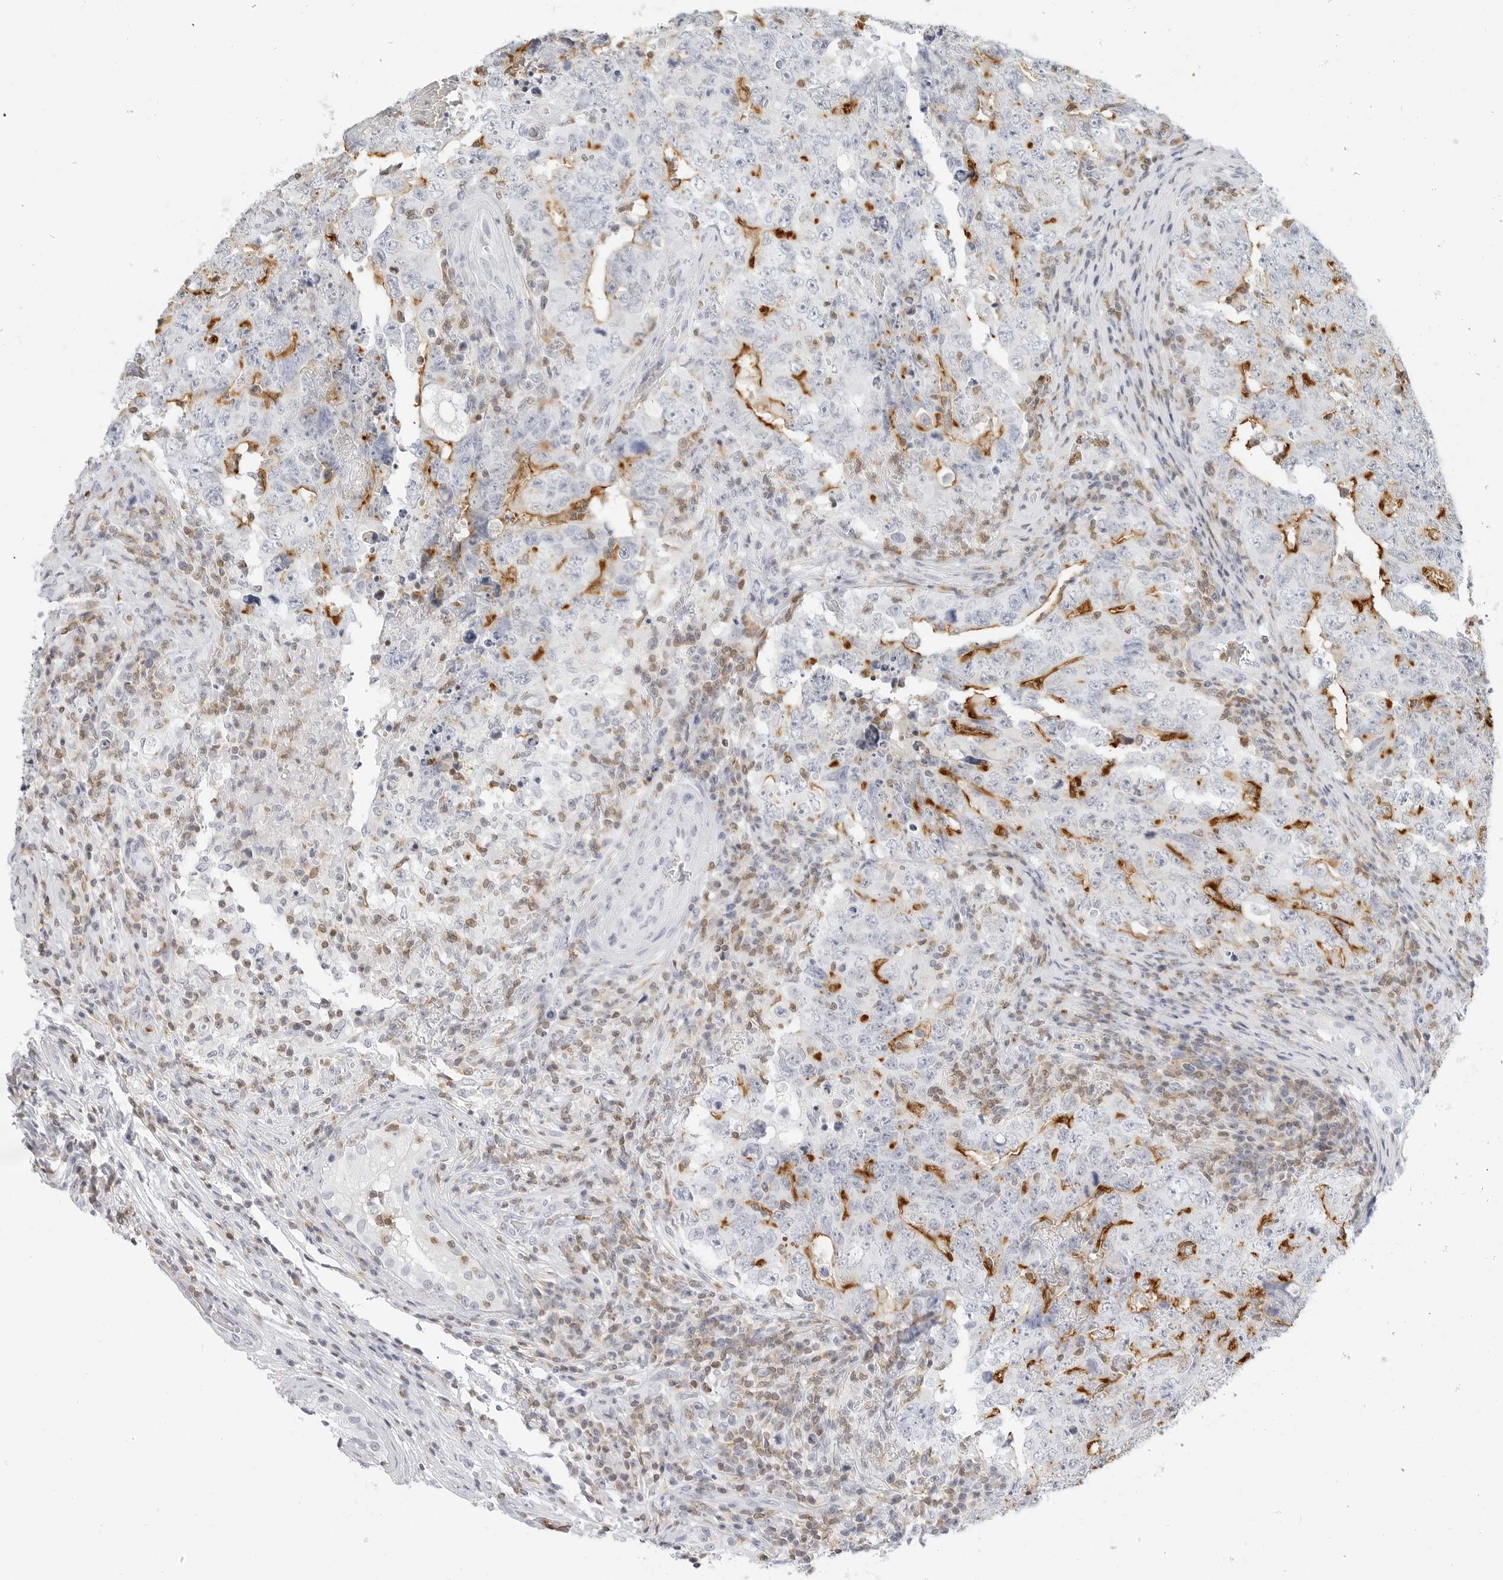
{"staining": {"intensity": "strong", "quantity": "25%-75%", "location": "cytoplasmic/membranous"}, "tissue": "testis cancer", "cell_type": "Tumor cells", "image_type": "cancer", "snomed": [{"axis": "morphology", "description": "Carcinoma, Embryonal, NOS"}, {"axis": "topography", "description": "Testis"}], "caption": "Immunohistochemistry (IHC) histopathology image of human embryonal carcinoma (testis) stained for a protein (brown), which reveals high levels of strong cytoplasmic/membranous positivity in about 25%-75% of tumor cells.", "gene": "SLC9A3R1", "patient": {"sex": "male", "age": 26}}